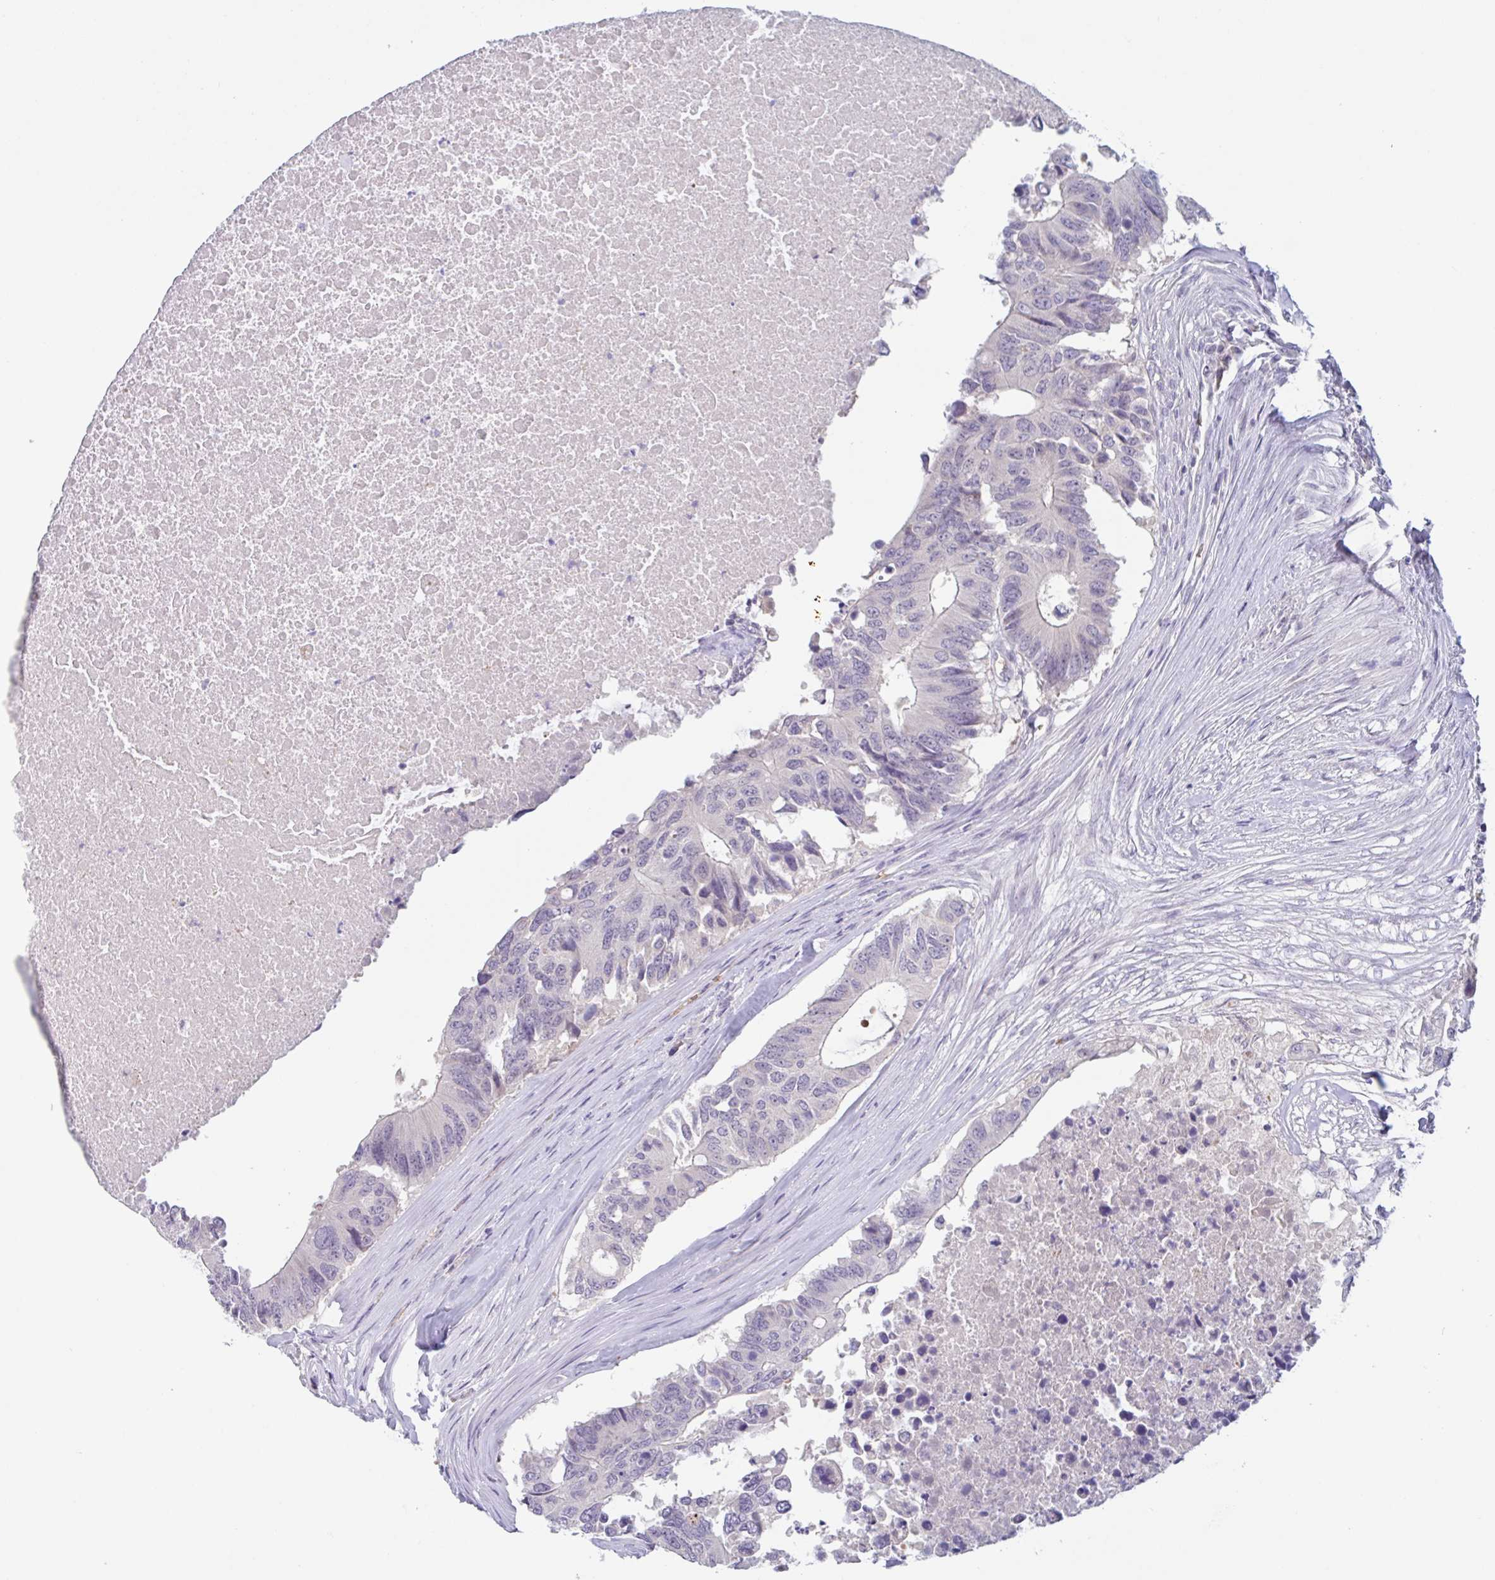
{"staining": {"intensity": "negative", "quantity": "none", "location": "none"}, "tissue": "colorectal cancer", "cell_type": "Tumor cells", "image_type": "cancer", "snomed": [{"axis": "morphology", "description": "Adenocarcinoma, NOS"}, {"axis": "topography", "description": "Colon"}], "caption": "The immunohistochemistry (IHC) micrograph has no significant positivity in tumor cells of colorectal cancer tissue.", "gene": "RHAG", "patient": {"sex": "male", "age": 71}}